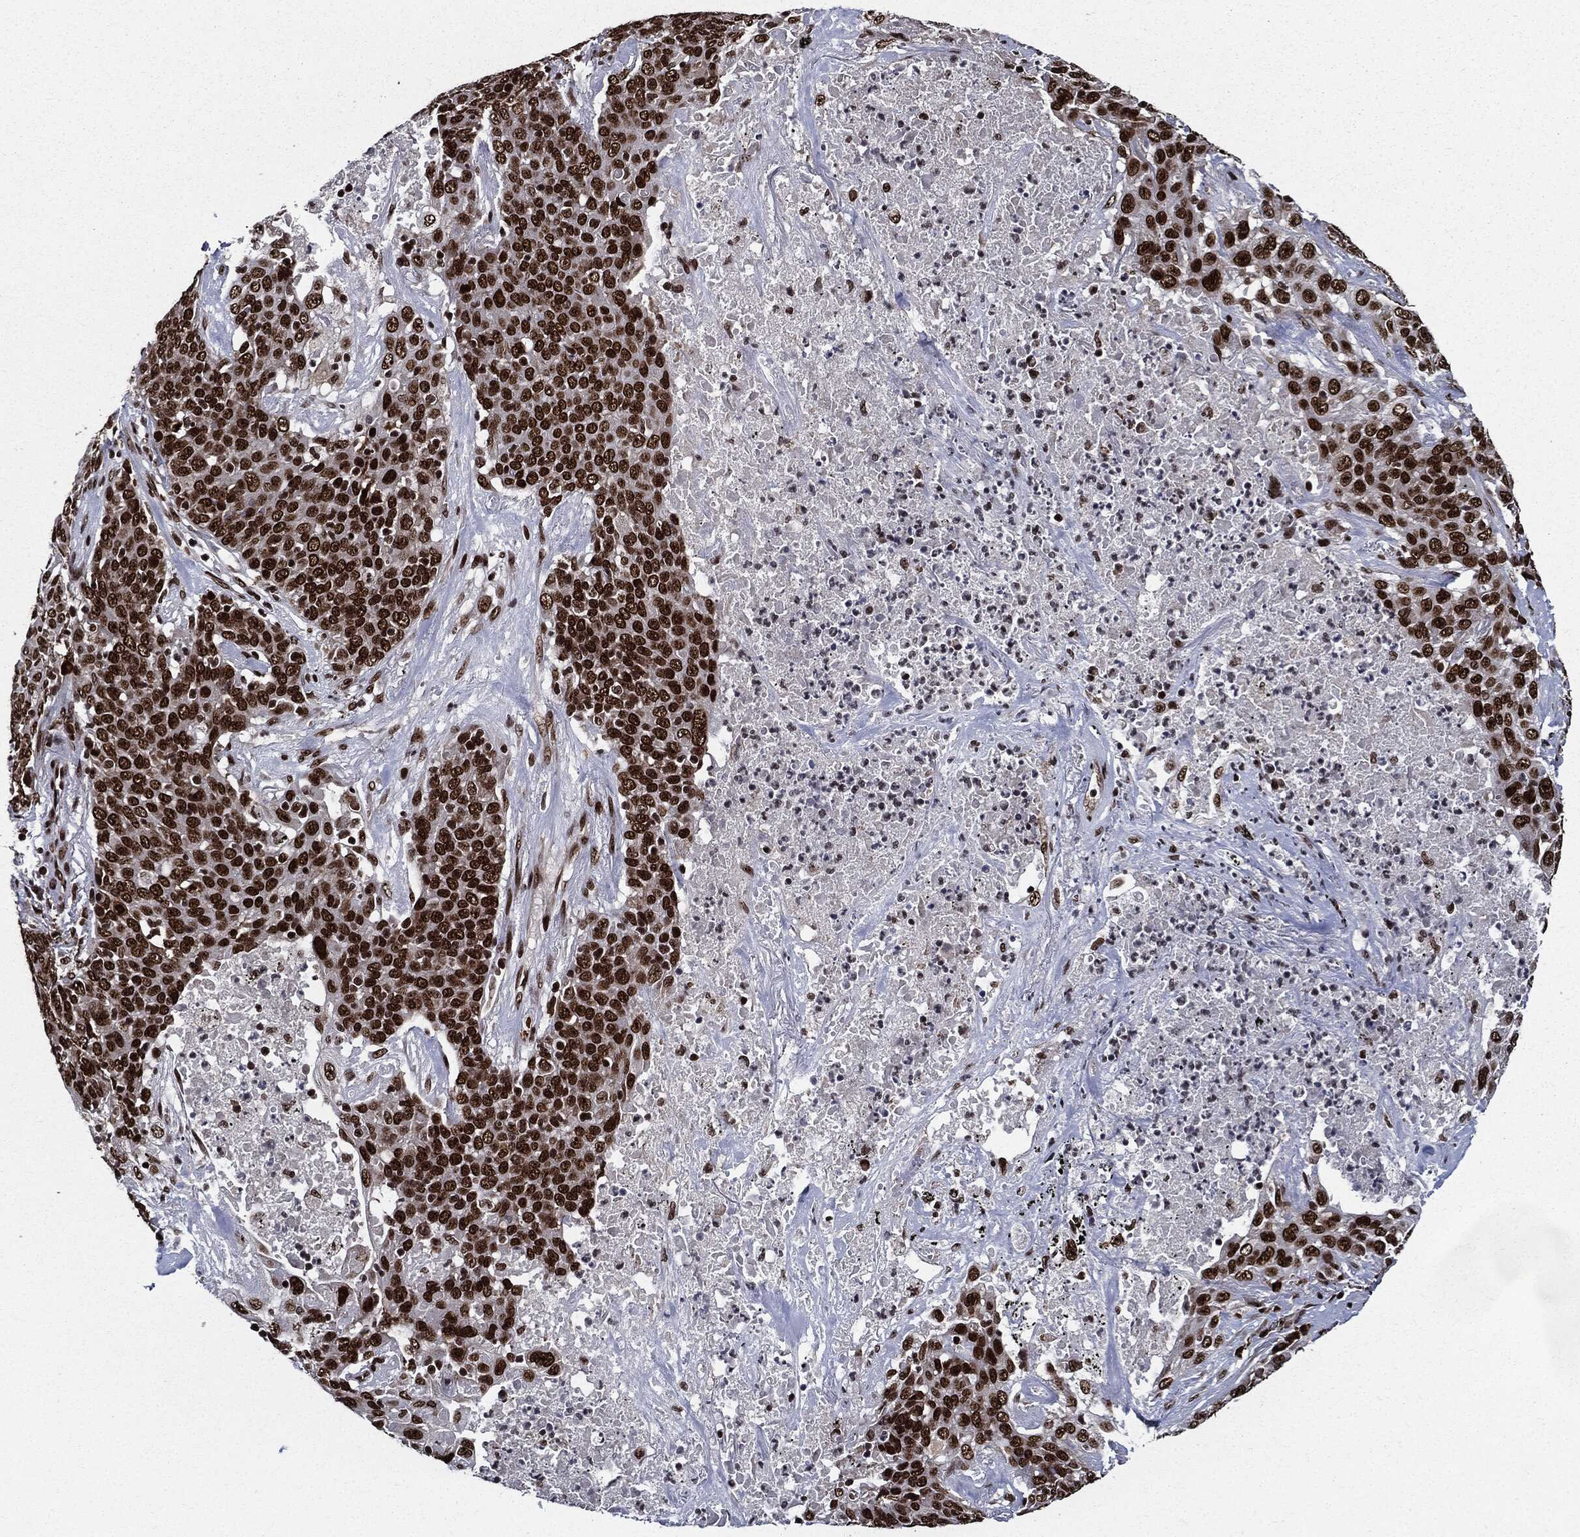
{"staining": {"intensity": "moderate", "quantity": ">75%", "location": "nuclear"}, "tissue": "lung cancer", "cell_type": "Tumor cells", "image_type": "cancer", "snomed": [{"axis": "morphology", "description": "Squamous cell carcinoma, NOS"}, {"axis": "topography", "description": "Lung"}], "caption": "Immunohistochemistry (IHC) staining of squamous cell carcinoma (lung), which exhibits medium levels of moderate nuclear staining in about >75% of tumor cells indicating moderate nuclear protein positivity. The staining was performed using DAB (brown) for protein detection and nuclei were counterstained in hematoxylin (blue).", "gene": "ZFP91", "patient": {"sex": "male", "age": 82}}